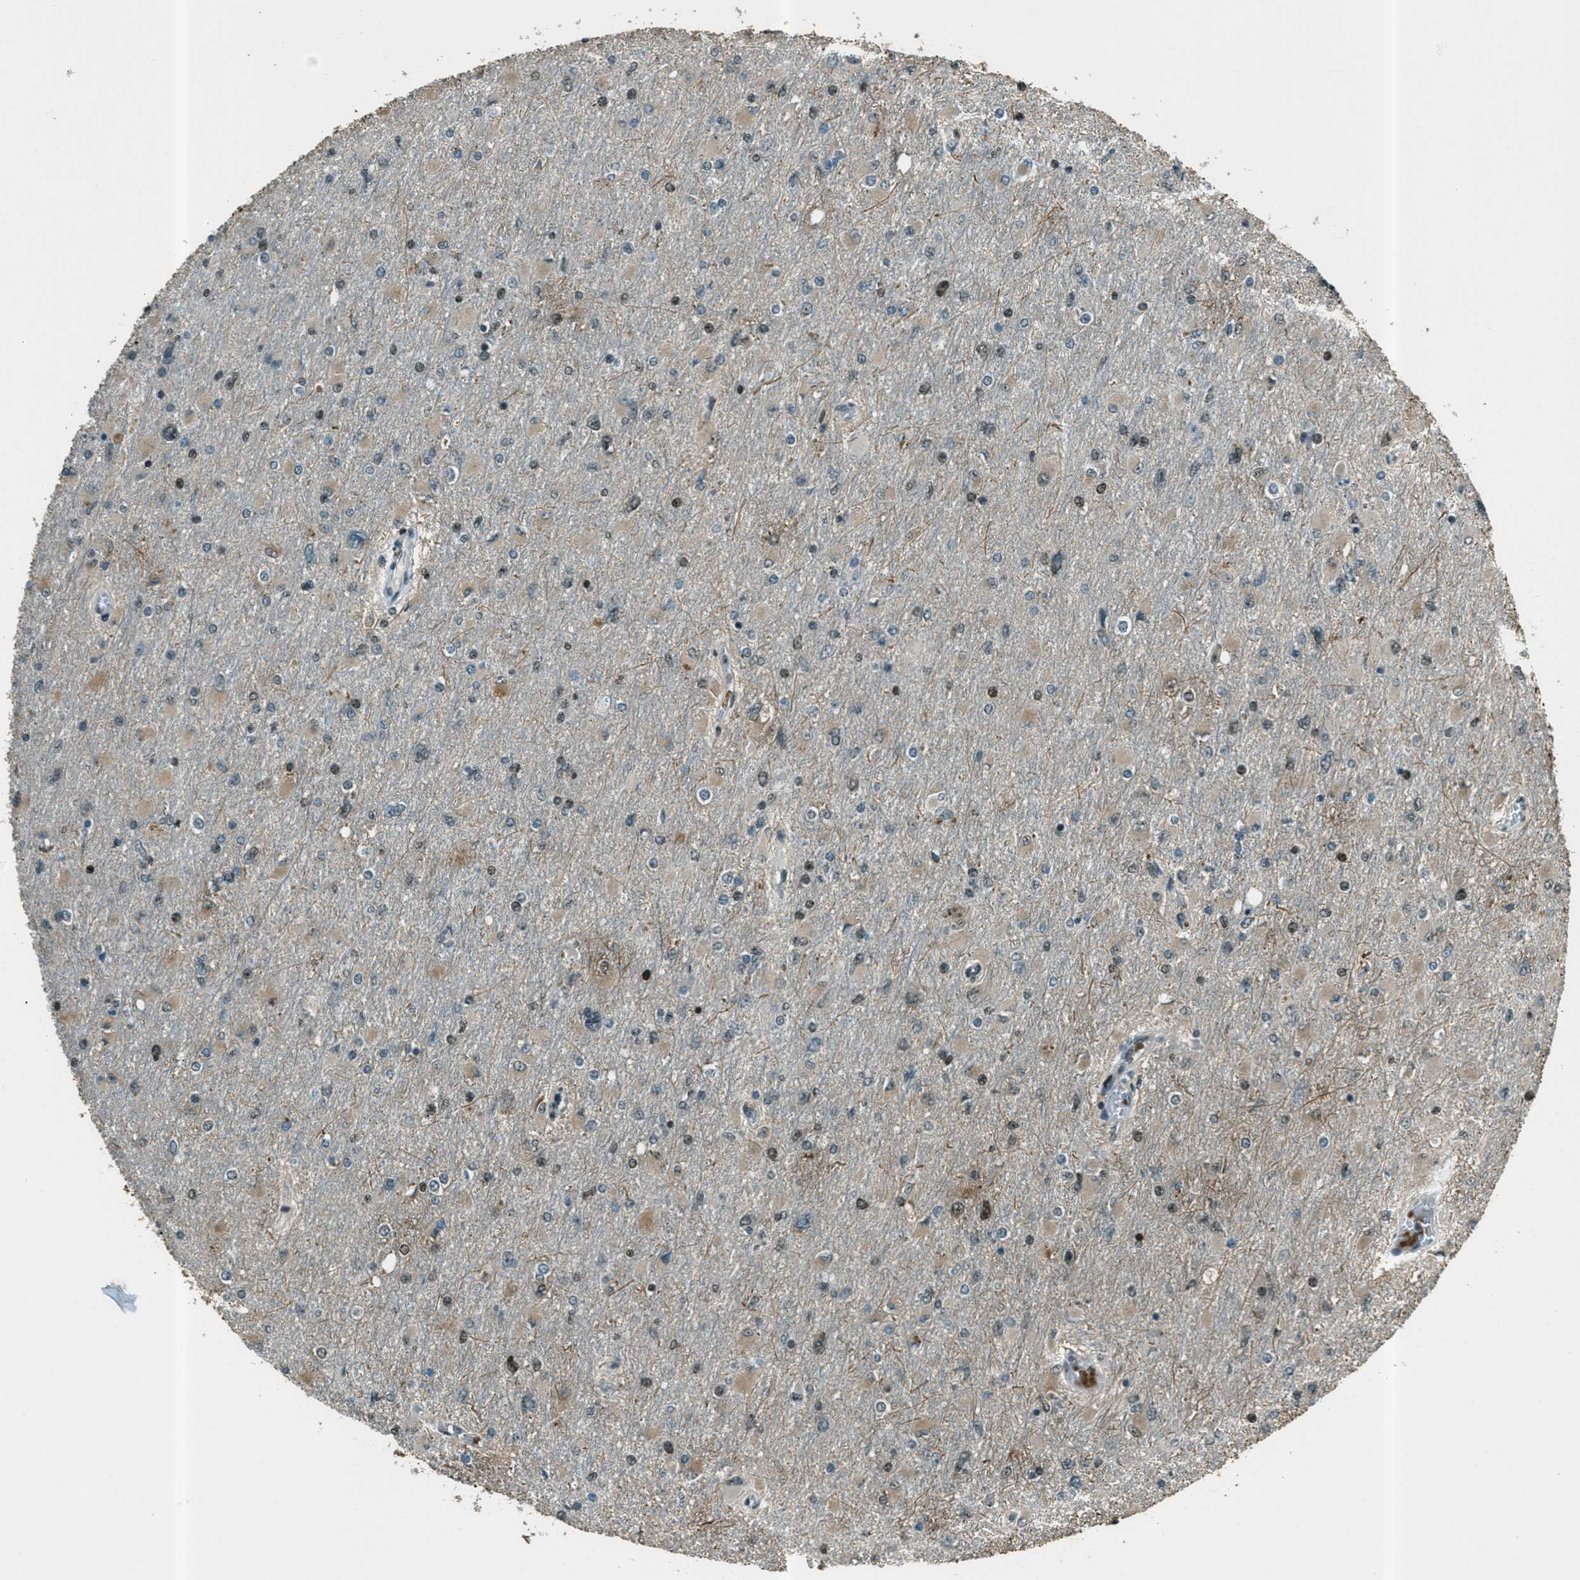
{"staining": {"intensity": "moderate", "quantity": "<25%", "location": "cytoplasmic/membranous,nuclear"}, "tissue": "glioma", "cell_type": "Tumor cells", "image_type": "cancer", "snomed": [{"axis": "morphology", "description": "Glioma, malignant, High grade"}, {"axis": "topography", "description": "Cerebral cortex"}], "caption": "The micrograph exhibits immunohistochemical staining of glioma. There is moderate cytoplasmic/membranous and nuclear positivity is identified in about <25% of tumor cells. The staining was performed using DAB, with brown indicating positive protein expression. Nuclei are stained blue with hematoxylin.", "gene": "TARDBP", "patient": {"sex": "female", "age": 36}}